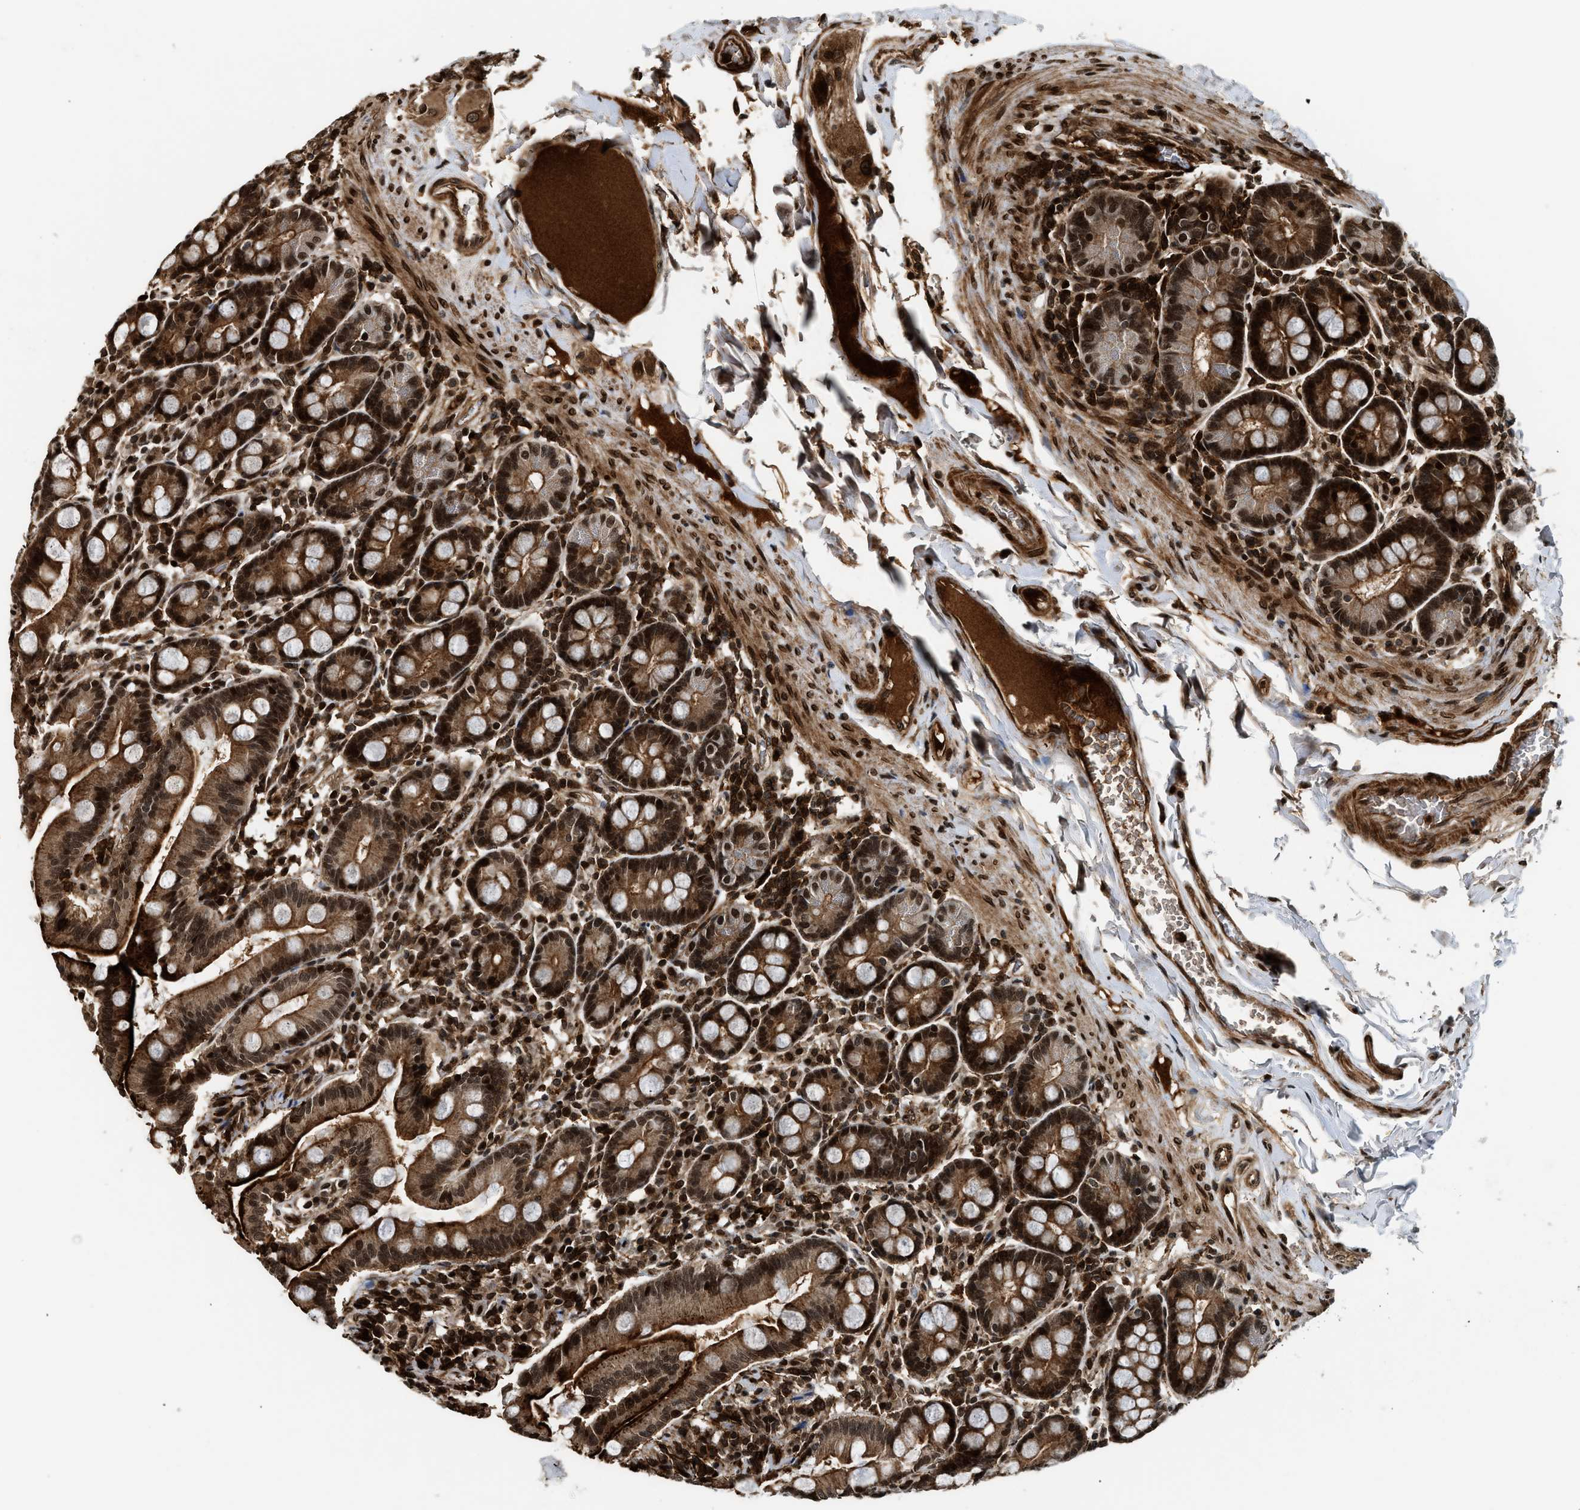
{"staining": {"intensity": "strong", "quantity": ">75%", "location": "cytoplasmic/membranous,nuclear"}, "tissue": "duodenum", "cell_type": "Glandular cells", "image_type": "normal", "snomed": [{"axis": "morphology", "description": "Normal tissue, NOS"}, {"axis": "topography", "description": "Duodenum"}], "caption": "Glandular cells reveal high levels of strong cytoplasmic/membranous,nuclear positivity in about >75% of cells in benign human duodenum. (DAB = brown stain, brightfield microscopy at high magnification).", "gene": "MDM2", "patient": {"sex": "male", "age": 50}}